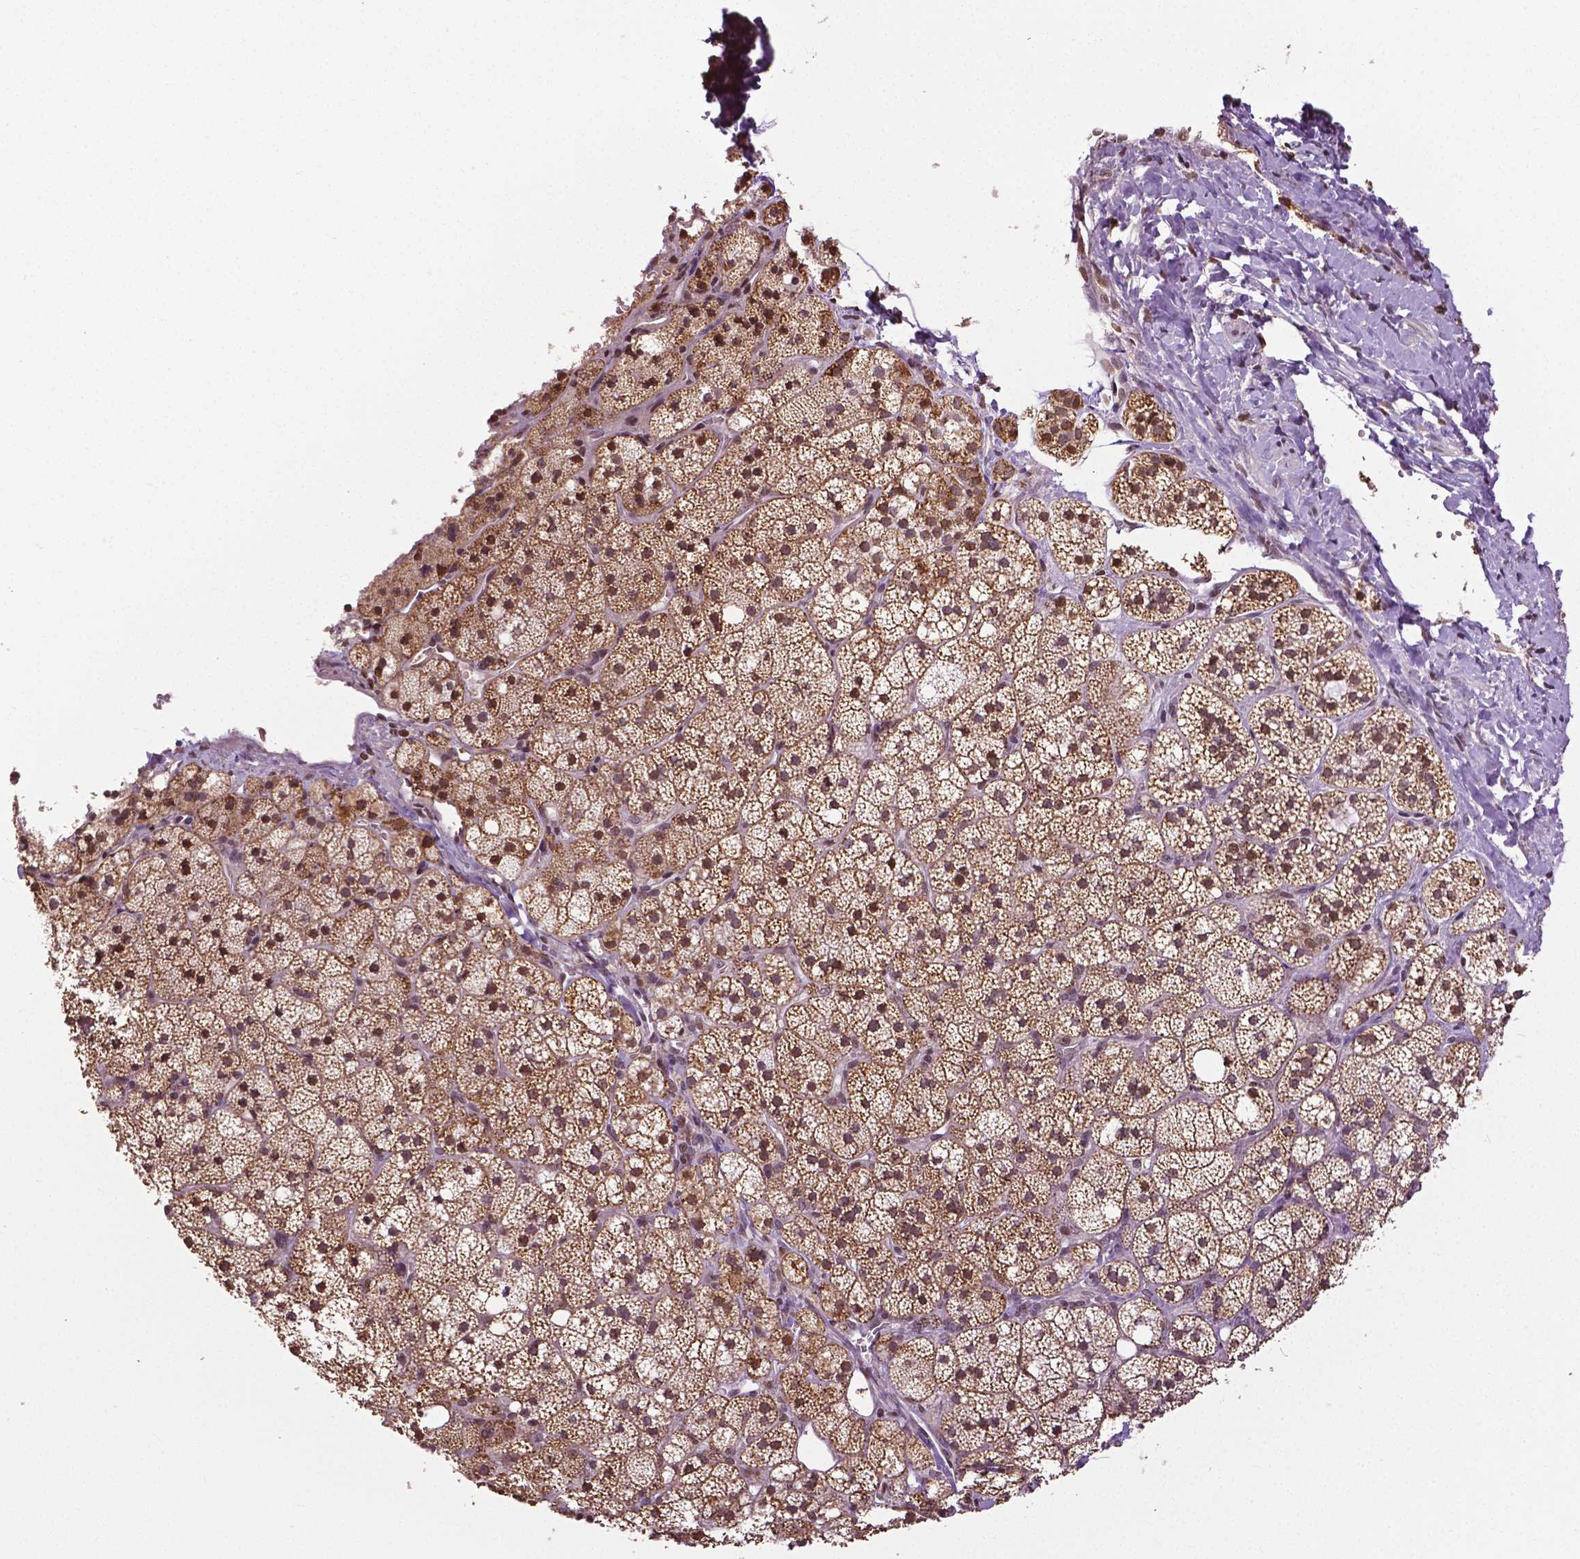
{"staining": {"intensity": "strong", "quantity": "25%-75%", "location": "cytoplasmic/membranous"}, "tissue": "adrenal gland", "cell_type": "Glandular cells", "image_type": "normal", "snomed": [{"axis": "morphology", "description": "Normal tissue, NOS"}, {"axis": "topography", "description": "Adrenal gland"}], "caption": "An image of human adrenal gland stained for a protein shows strong cytoplasmic/membranous brown staining in glandular cells.", "gene": "DLX5", "patient": {"sex": "male", "age": 53}}